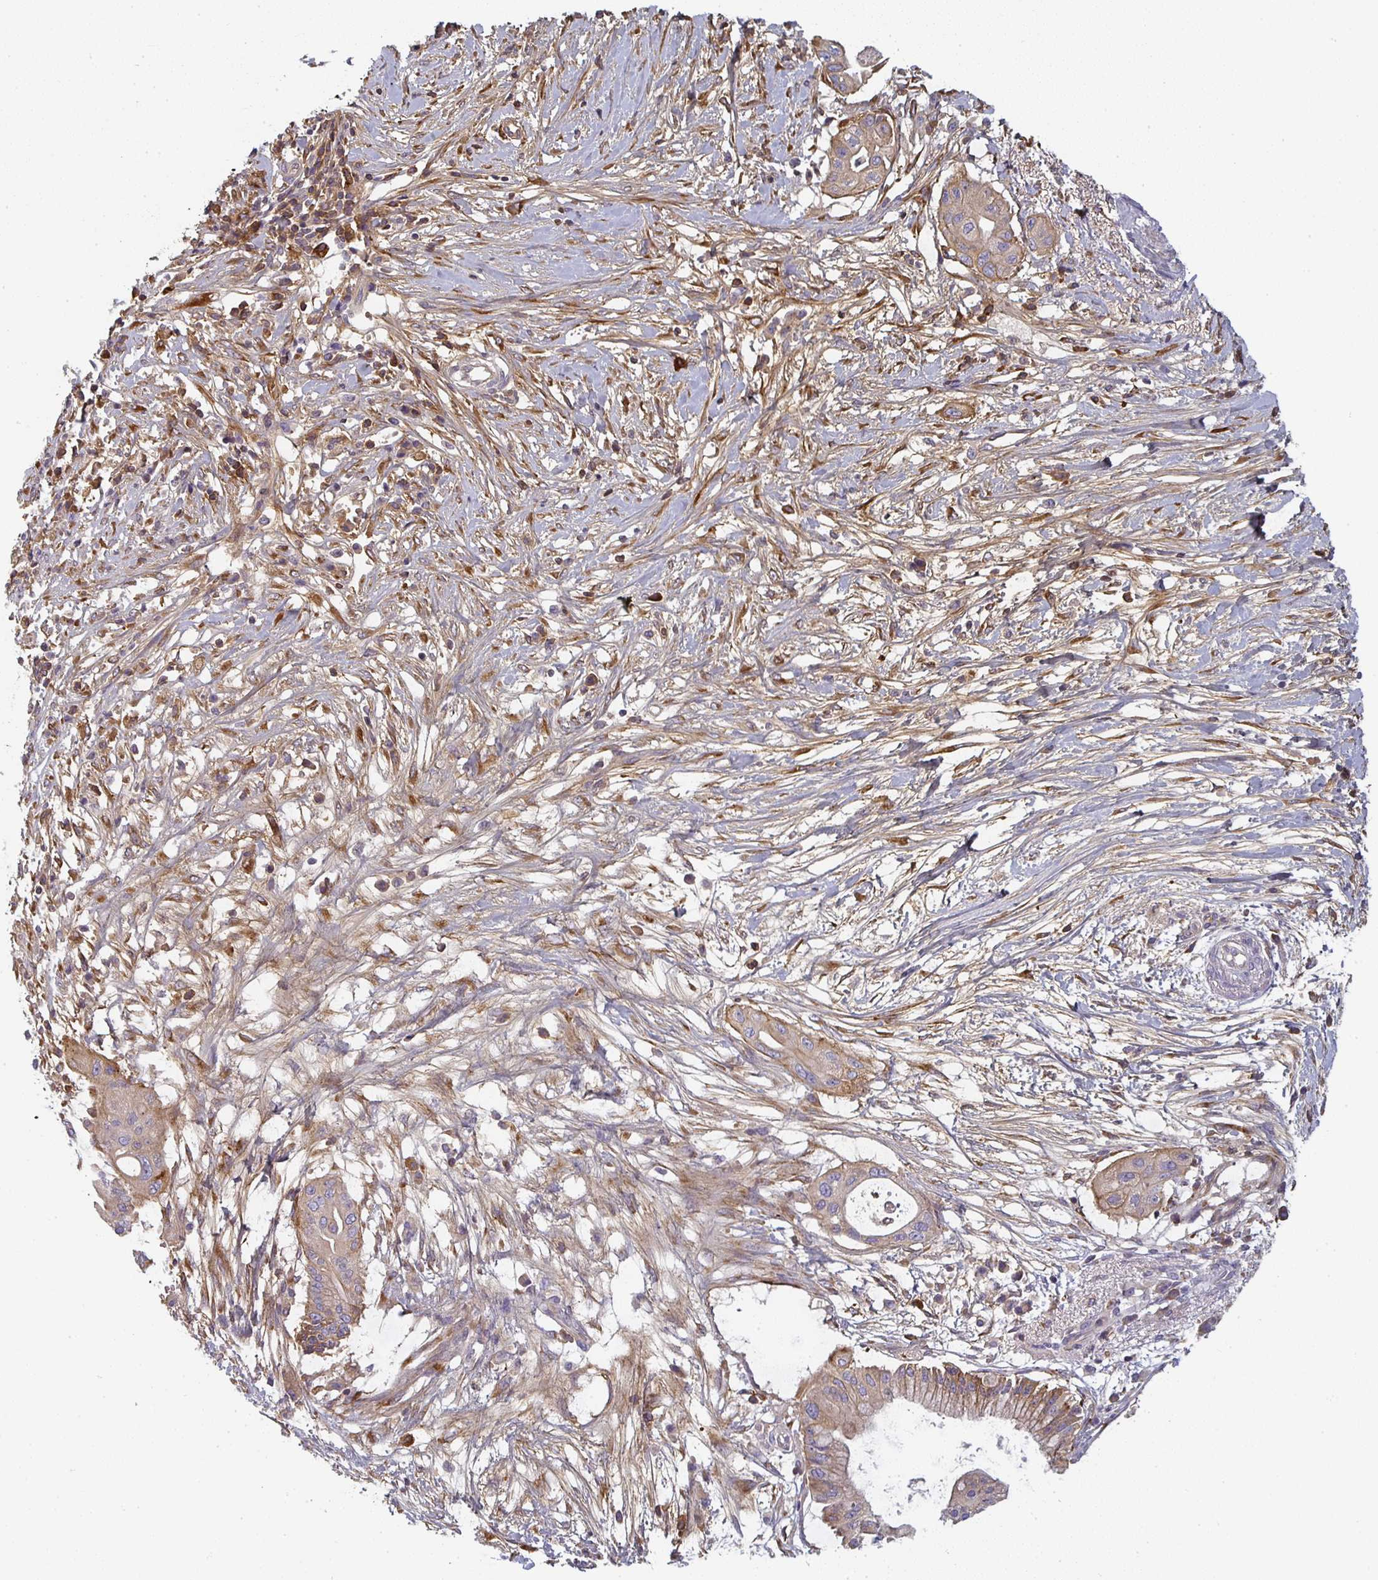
{"staining": {"intensity": "weak", "quantity": "<25%", "location": "cytoplasmic/membranous"}, "tissue": "pancreatic cancer", "cell_type": "Tumor cells", "image_type": "cancer", "snomed": [{"axis": "morphology", "description": "Adenocarcinoma, NOS"}, {"axis": "topography", "description": "Pancreas"}], "caption": "IHC histopathology image of pancreatic cancer stained for a protein (brown), which shows no positivity in tumor cells.", "gene": "CTHRC1", "patient": {"sex": "male", "age": 68}}